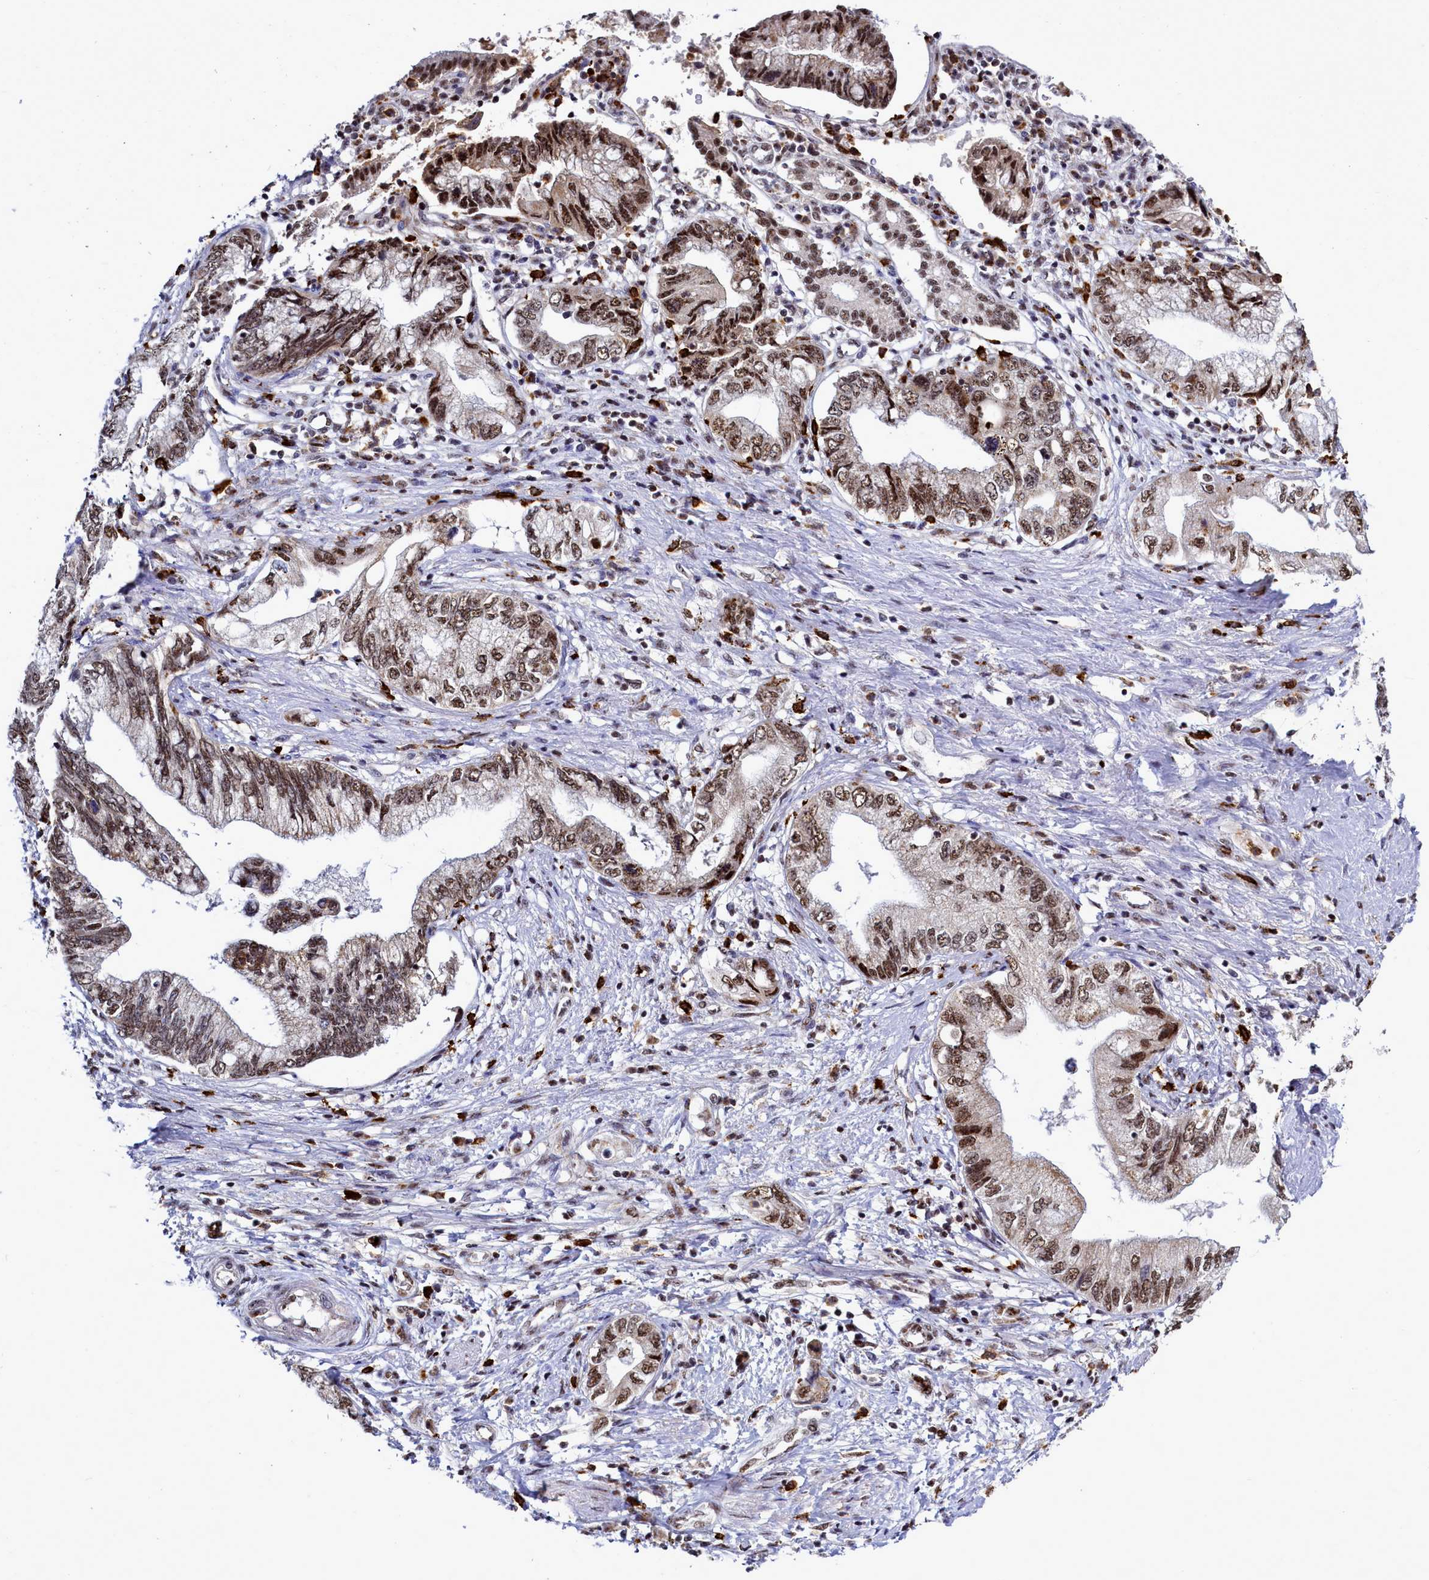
{"staining": {"intensity": "moderate", "quantity": ">75%", "location": "cytoplasmic/membranous,nuclear"}, "tissue": "pancreatic cancer", "cell_type": "Tumor cells", "image_type": "cancer", "snomed": [{"axis": "morphology", "description": "Adenocarcinoma, NOS"}, {"axis": "topography", "description": "Pancreas"}], "caption": "Immunohistochemistry (IHC) of adenocarcinoma (pancreatic) shows medium levels of moderate cytoplasmic/membranous and nuclear positivity in approximately >75% of tumor cells.", "gene": "POM121L2", "patient": {"sex": "female", "age": 73}}